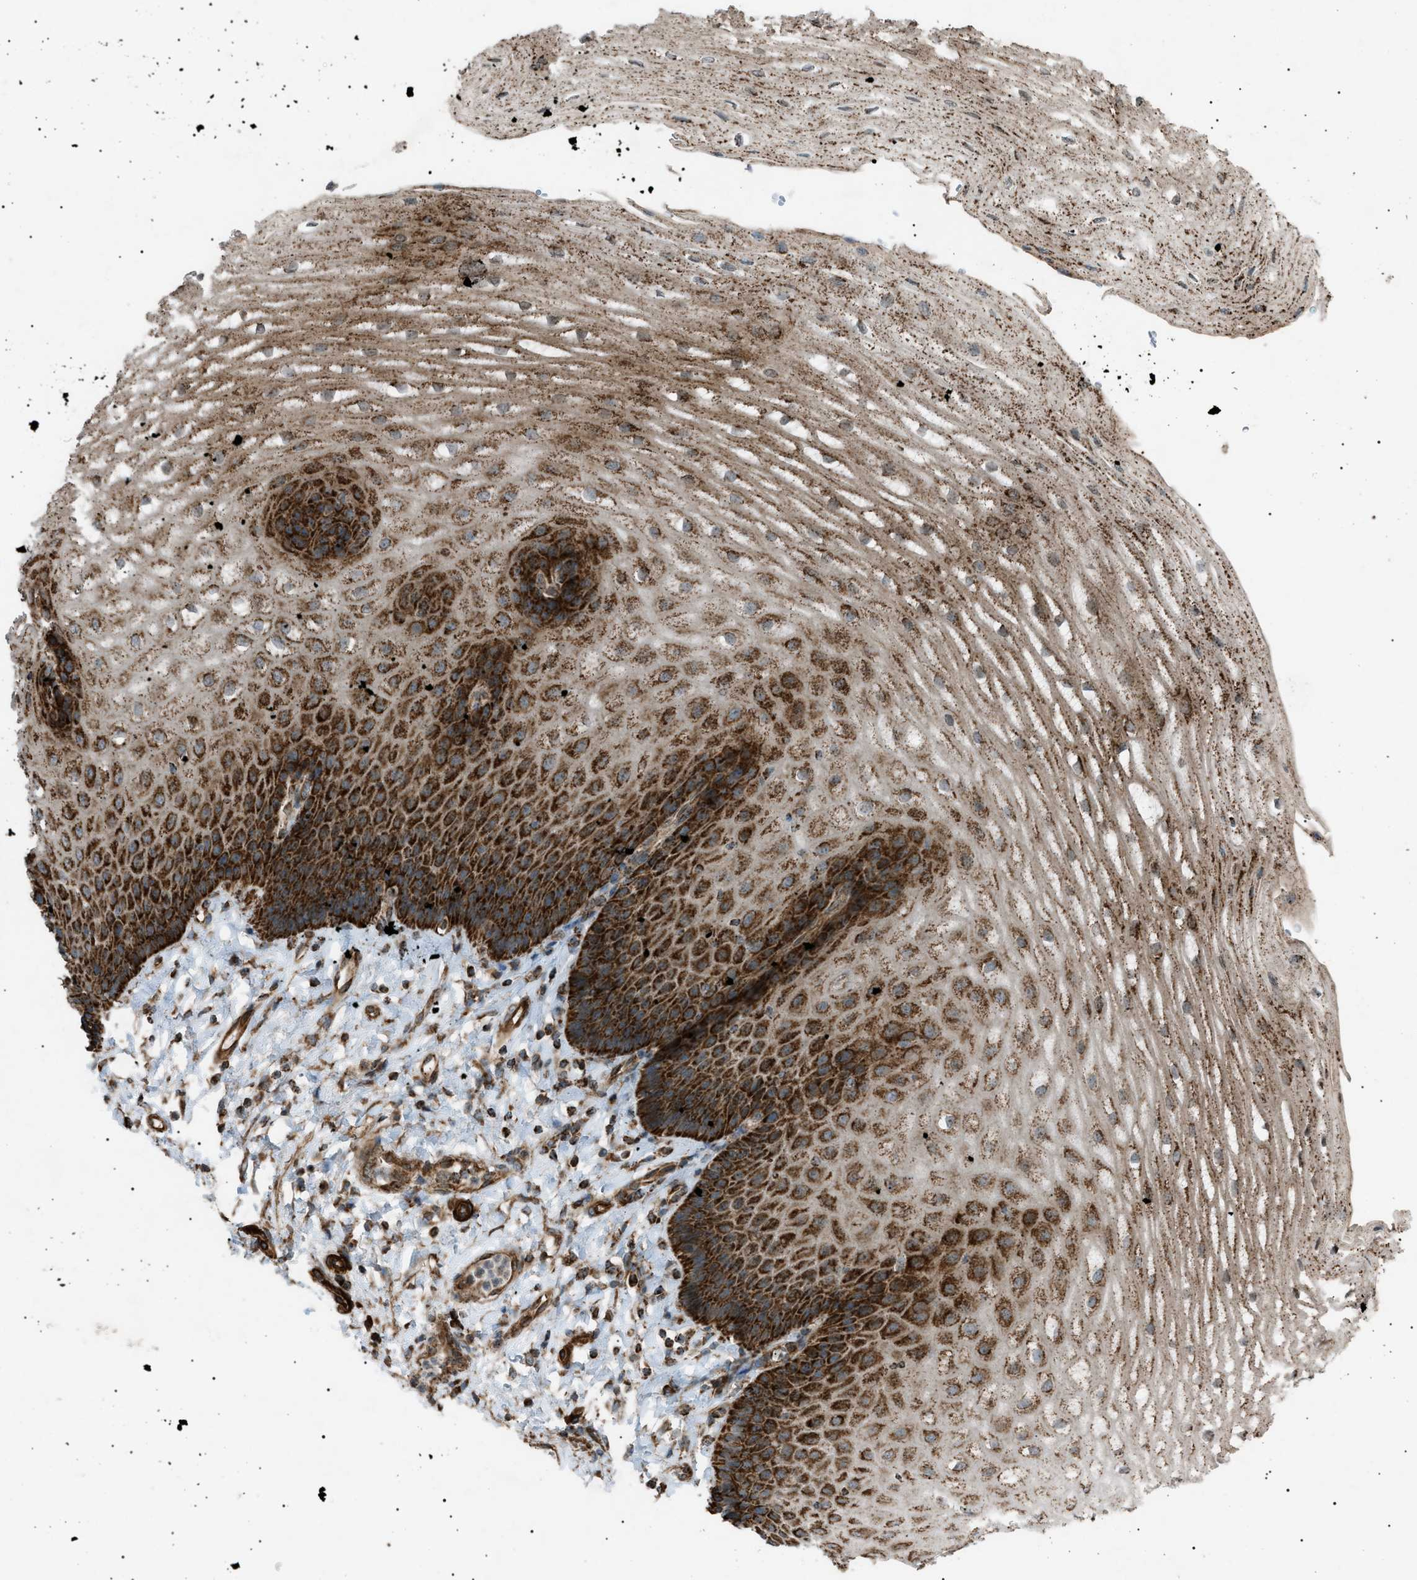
{"staining": {"intensity": "strong", "quantity": ">75%", "location": "cytoplasmic/membranous"}, "tissue": "esophagus", "cell_type": "Squamous epithelial cells", "image_type": "normal", "snomed": [{"axis": "morphology", "description": "Normal tissue, NOS"}, {"axis": "topography", "description": "Esophagus"}], "caption": "IHC (DAB (3,3'-diaminobenzidine)) staining of normal esophagus exhibits strong cytoplasmic/membranous protein staining in about >75% of squamous epithelial cells.", "gene": "C1GALT1C1", "patient": {"sex": "male", "age": 54}}